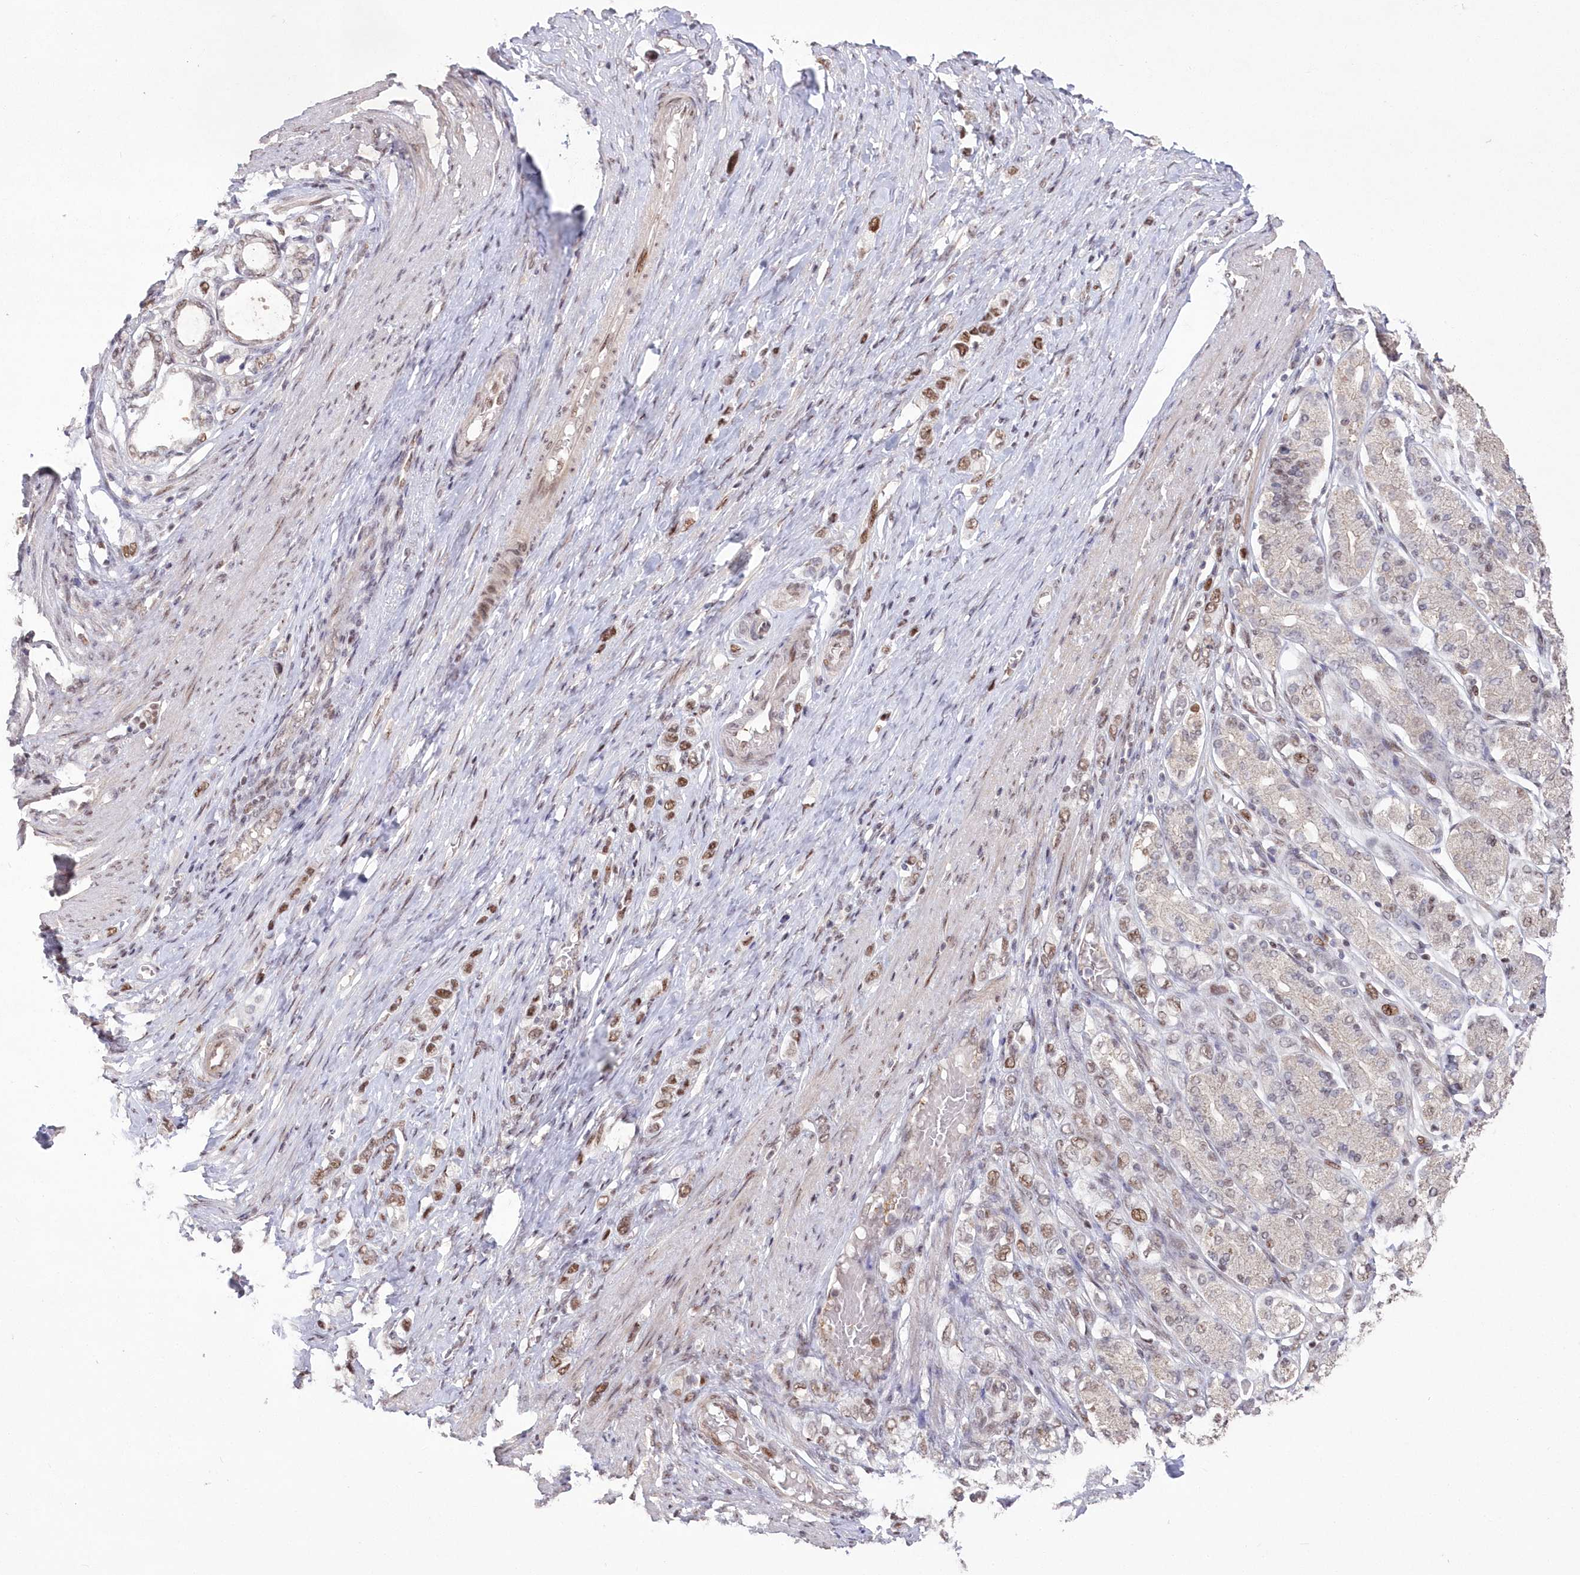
{"staining": {"intensity": "moderate", "quantity": ">75%", "location": "nuclear"}, "tissue": "stomach cancer", "cell_type": "Tumor cells", "image_type": "cancer", "snomed": [{"axis": "morphology", "description": "Adenocarcinoma, NOS"}, {"axis": "topography", "description": "Stomach"}], "caption": "Moderate nuclear protein positivity is seen in about >75% of tumor cells in stomach adenocarcinoma.", "gene": "WBP1L", "patient": {"sex": "female", "age": 65}}